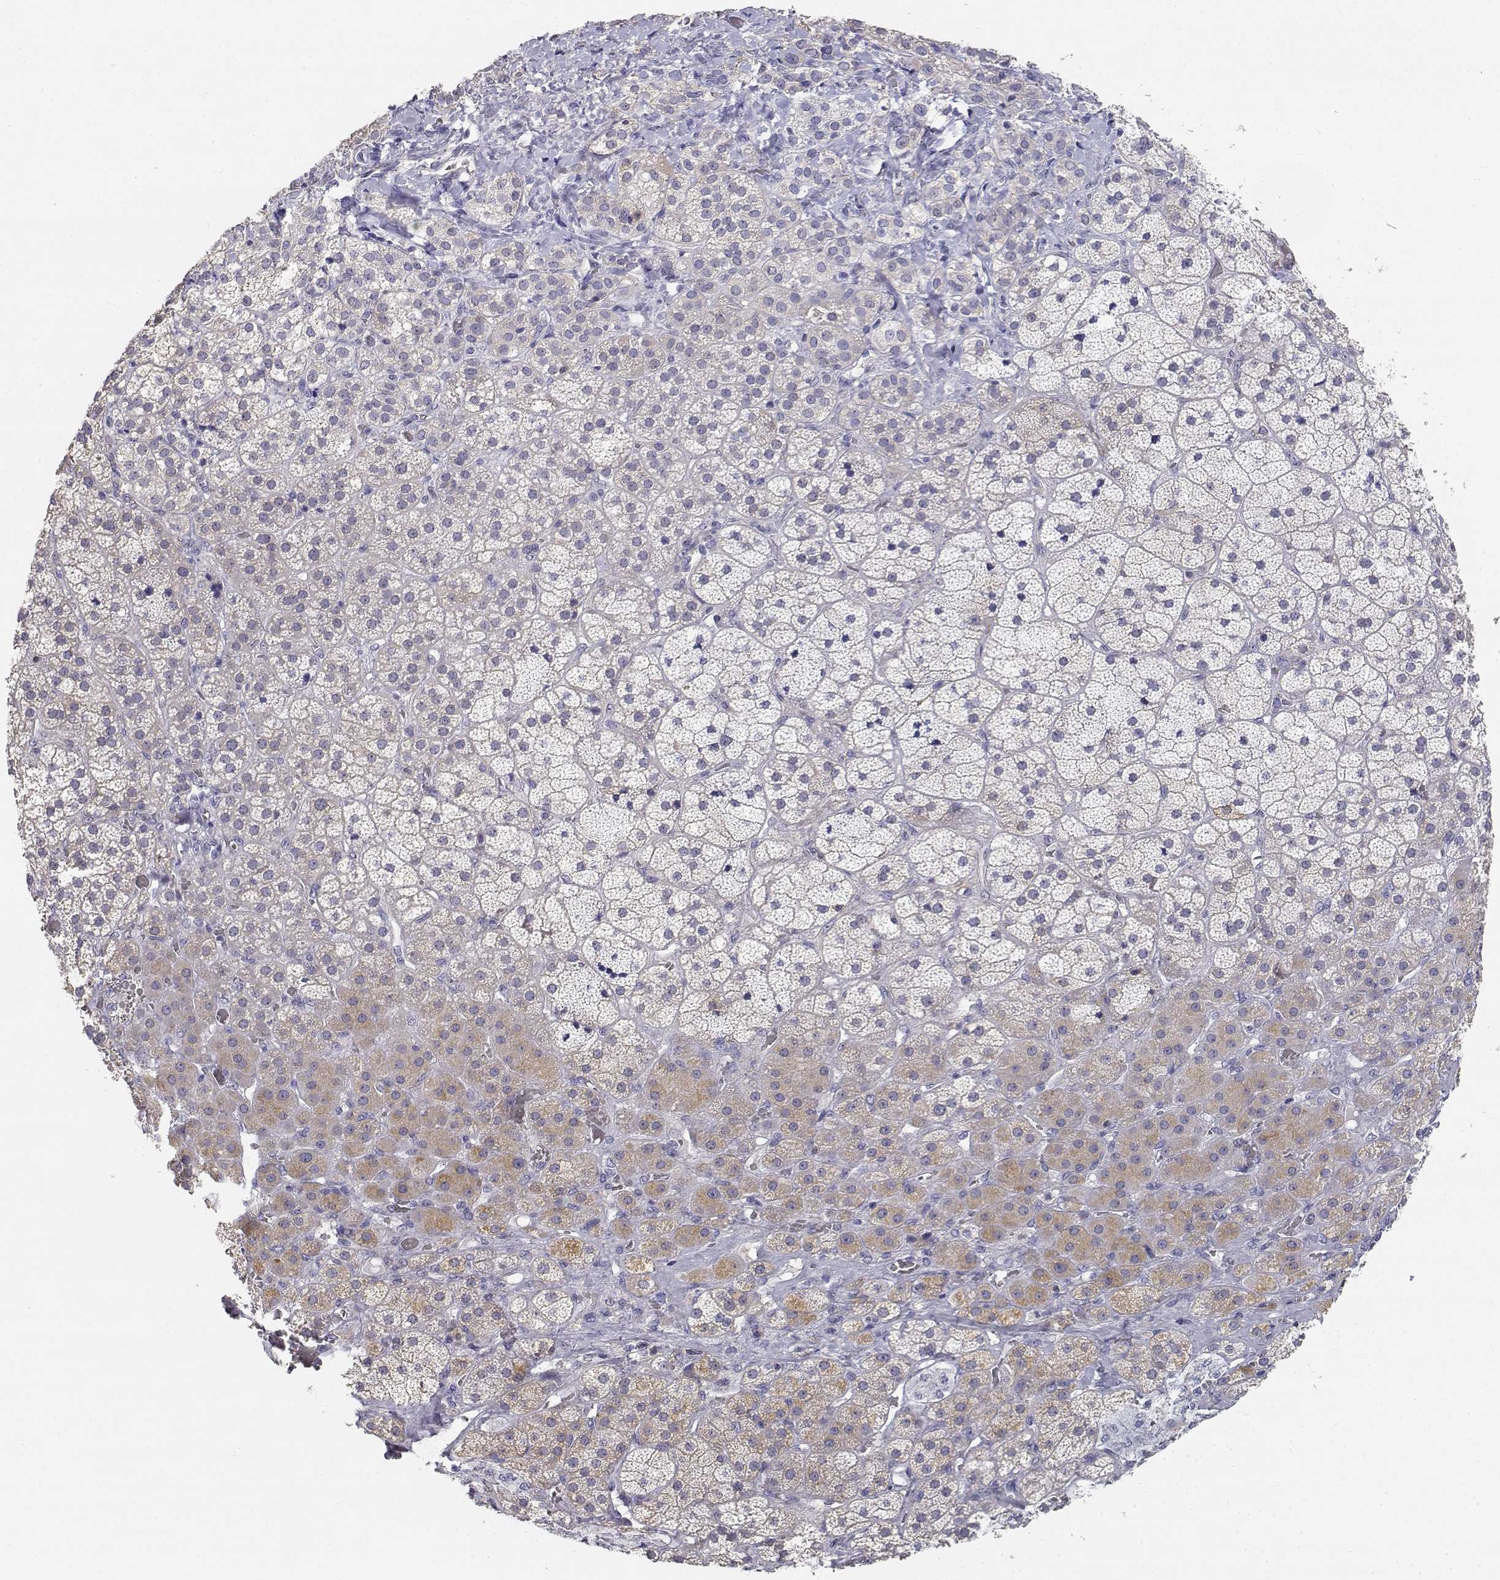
{"staining": {"intensity": "weak", "quantity": "<25%", "location": "cytoplasmic/membranous"}, "tissue": "adrenal gland", "cell_type": "Glandular cells", "image_type": "normal", "snomed": [{"axis": "morphology", "description": "Normal tissue, NOS"}, {"axis": "topography", "description": "Adrenal gland"}], "caption": "High magnification brightfield microscopy of unremarkable adrenal gland stained with DAB (brown) and counterstained with hematoxylin (blue): glandular cells show no significant expression. The staining was performed using DAB (3,3'-diaminobenzidine) to visualize the protein expression in brown, while the nuclei were stained in blue with hematoxylin (Magnification: 20x).", "gene": "ADA", "patient": {"sex": "male", "age": 57}}